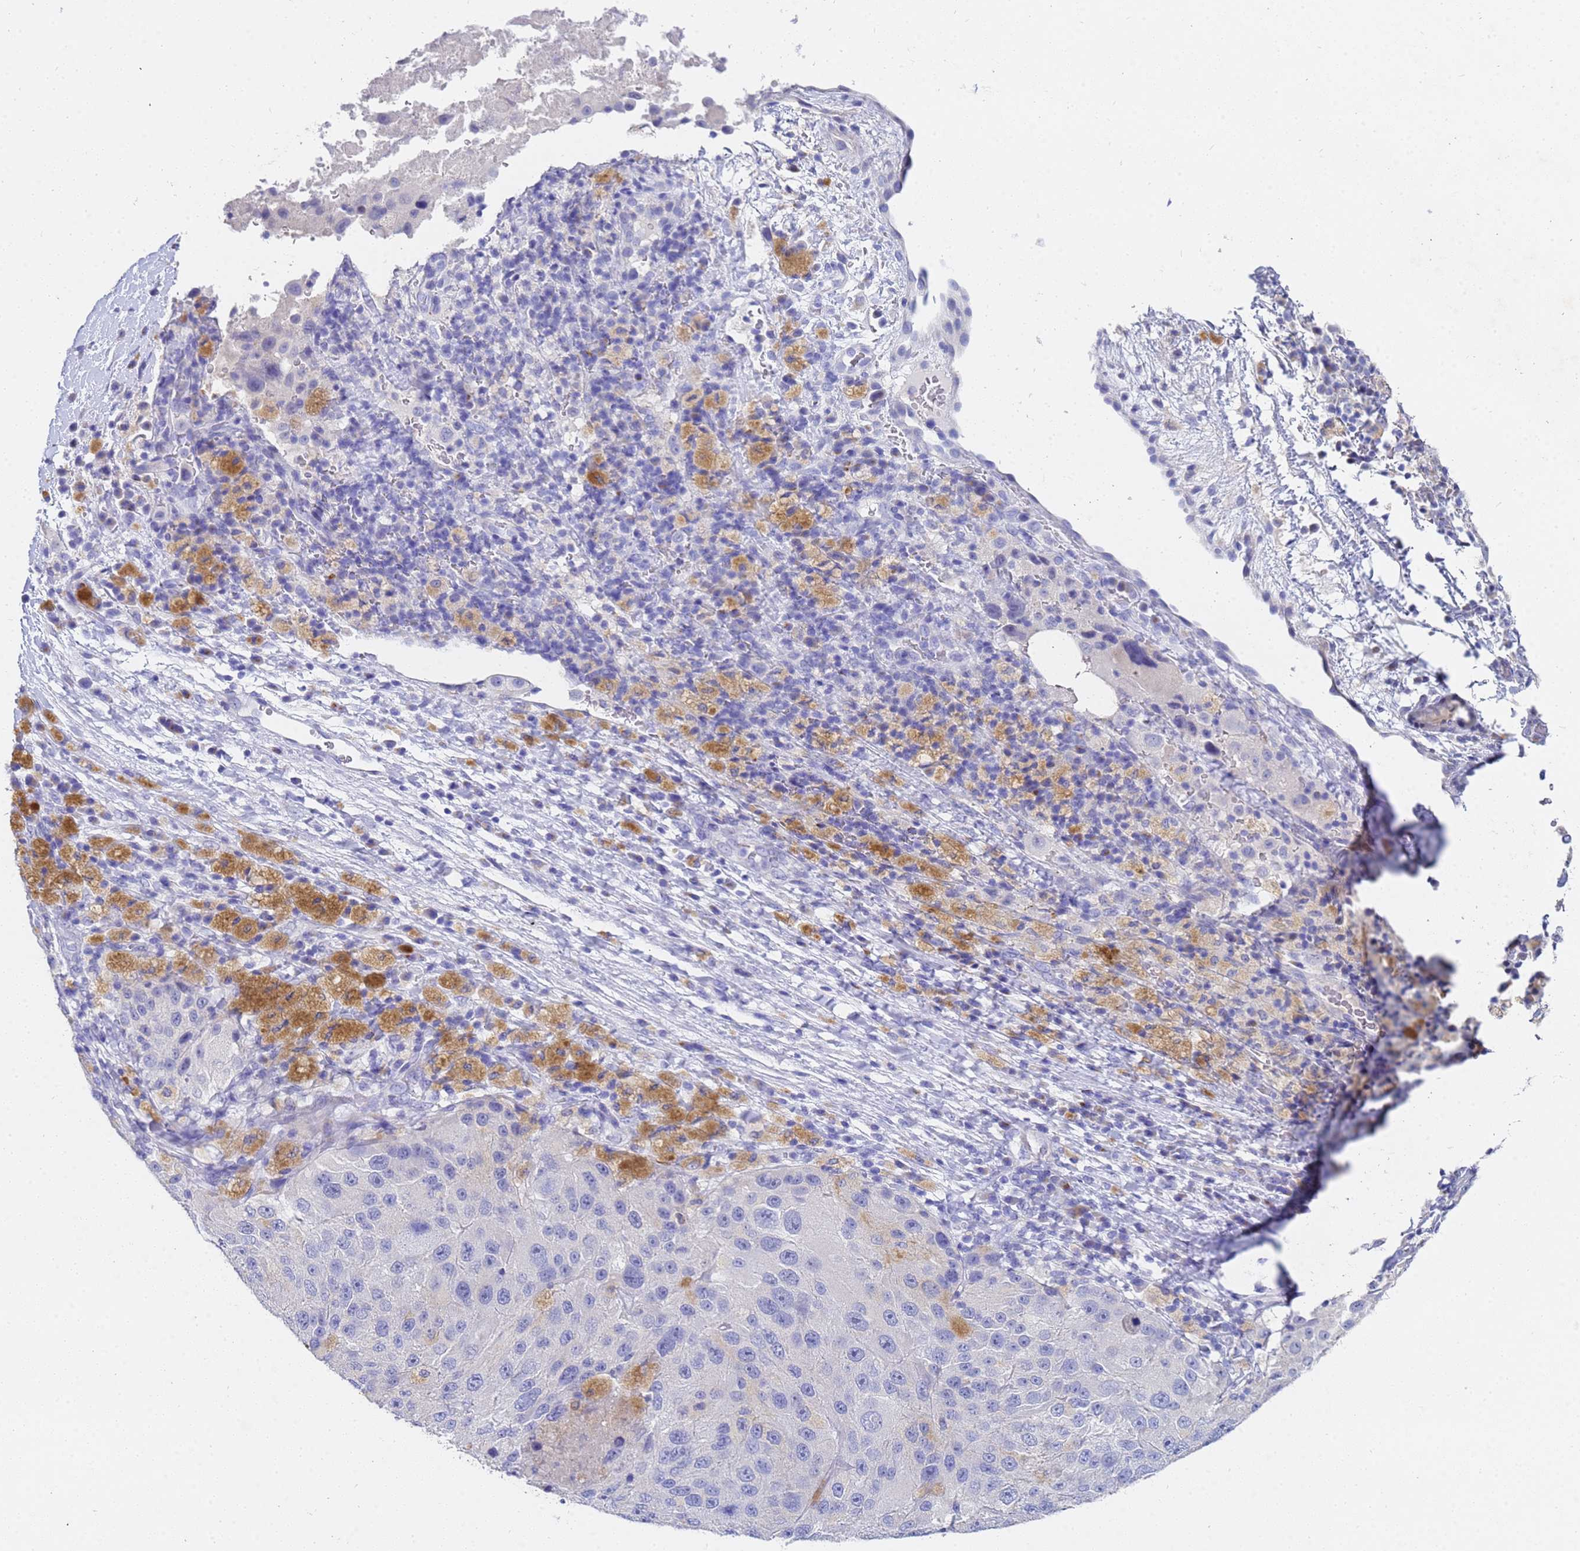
{"staining": {"intensity": "negative", "quantity": "none", "location": "none"}, "tissue": "melanoma", "cell_type": "Tumor cells", "image_type": "cancer", "snomed": [{"axis": "morphology", "description": "Malignant melanoma, Metastatic site"}, {"axis": "topography", "description": "Lymph node"}], "caption": "Melanoma stained for a protein using immunohistochemistry (IHC) shows no positivity tumor cells.", "gene": "C2orf72", "patient": {"sex": "male", "age": 62}}